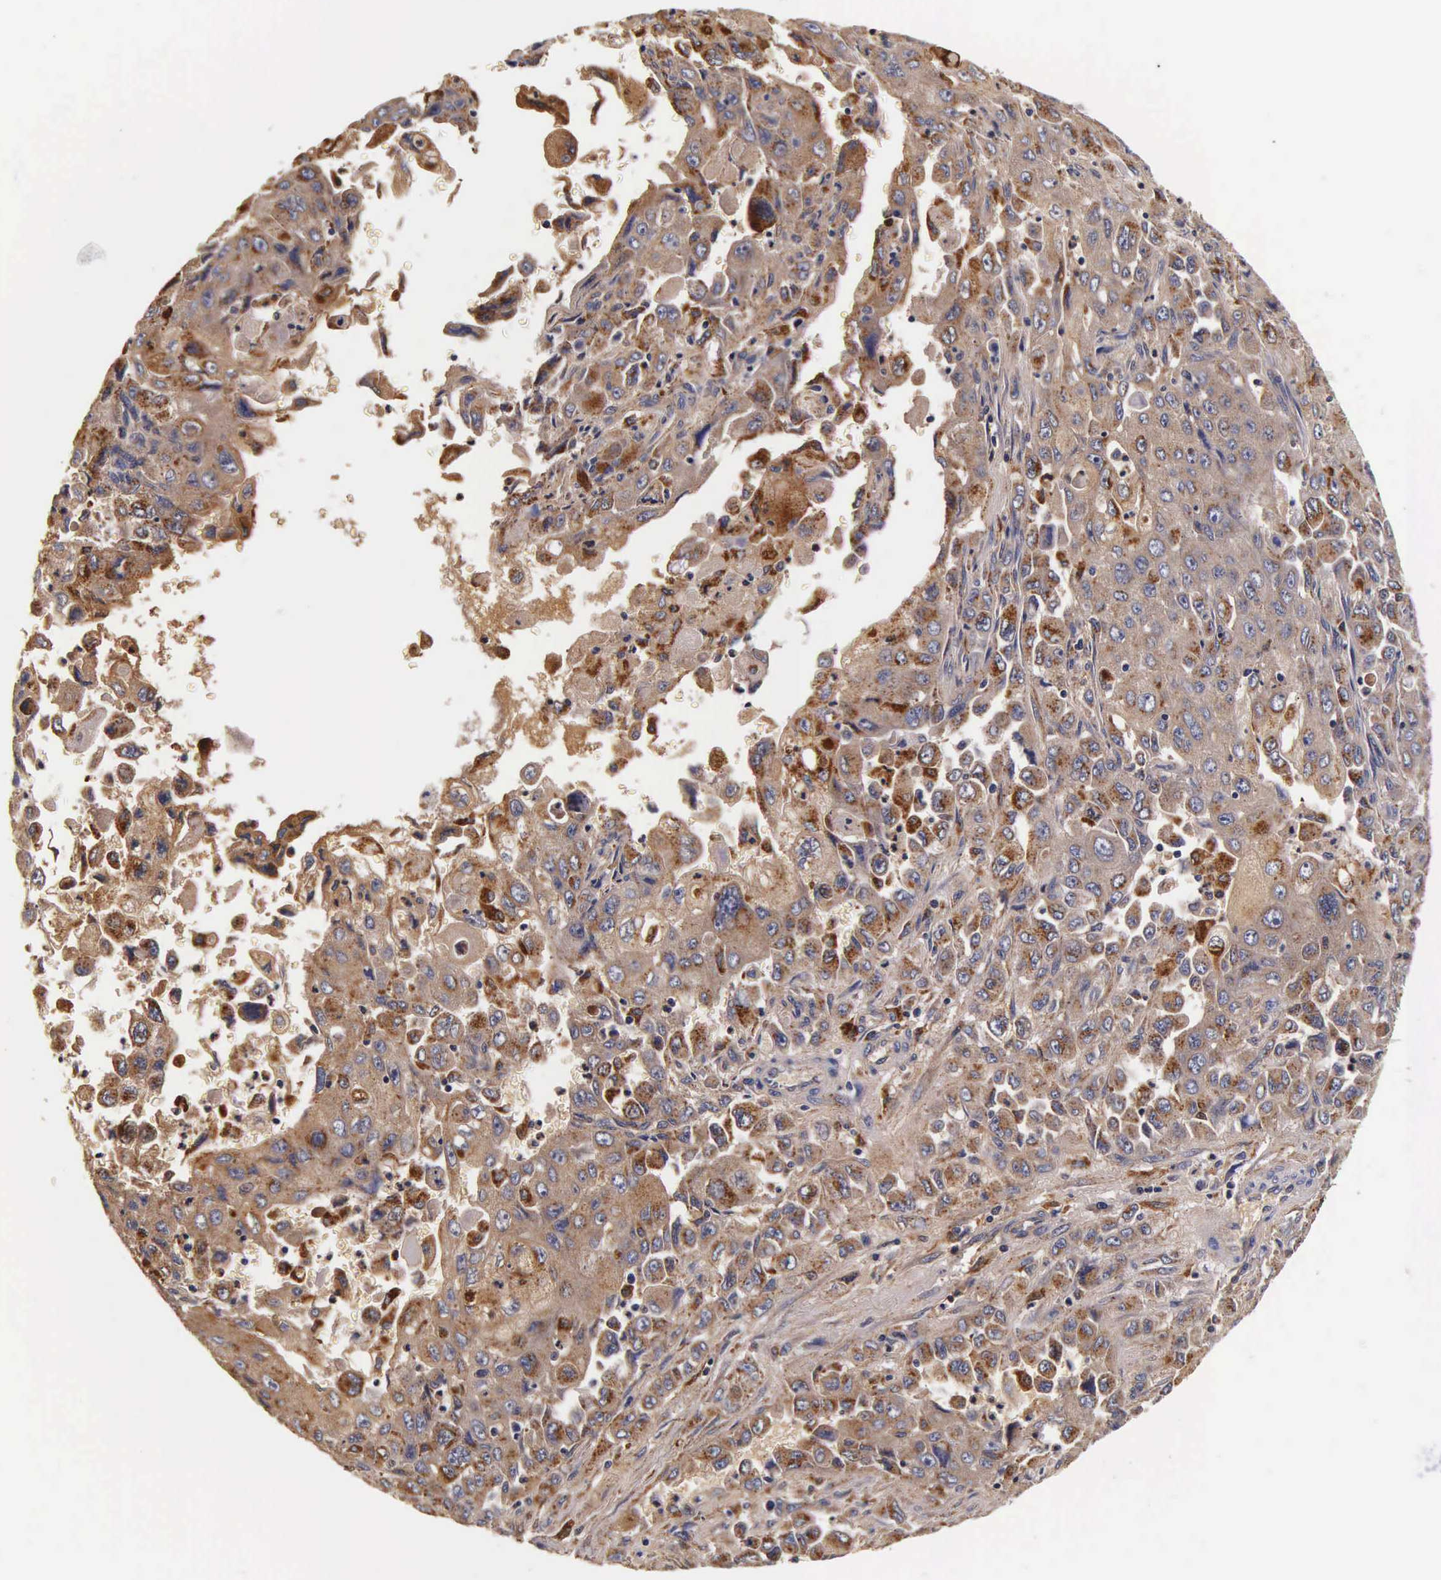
{"staining": {"intensity": "strong", "quantity": ">75%", "location": "cytoplasmic/membranous"}, "tissue": "pancreatic cancer", "cell_type": "Tumor cells", "image_type": "cancer", "snomed": [{"axis": "morphology", "description": "Adenocarcinoma, NOS"}, {"axis": "topography", "description": "Pancreas"}], "caption": "A high amount of strong cytoplasmic/membranous expression is seen in about >75% of tumor cells in pancreatic cancer (adenocarcinoma) tissue. (IHC, brightfield microscopy, high magnification).", "gene": "CTSB", "patient": {"sex": "male", "age": 70}}